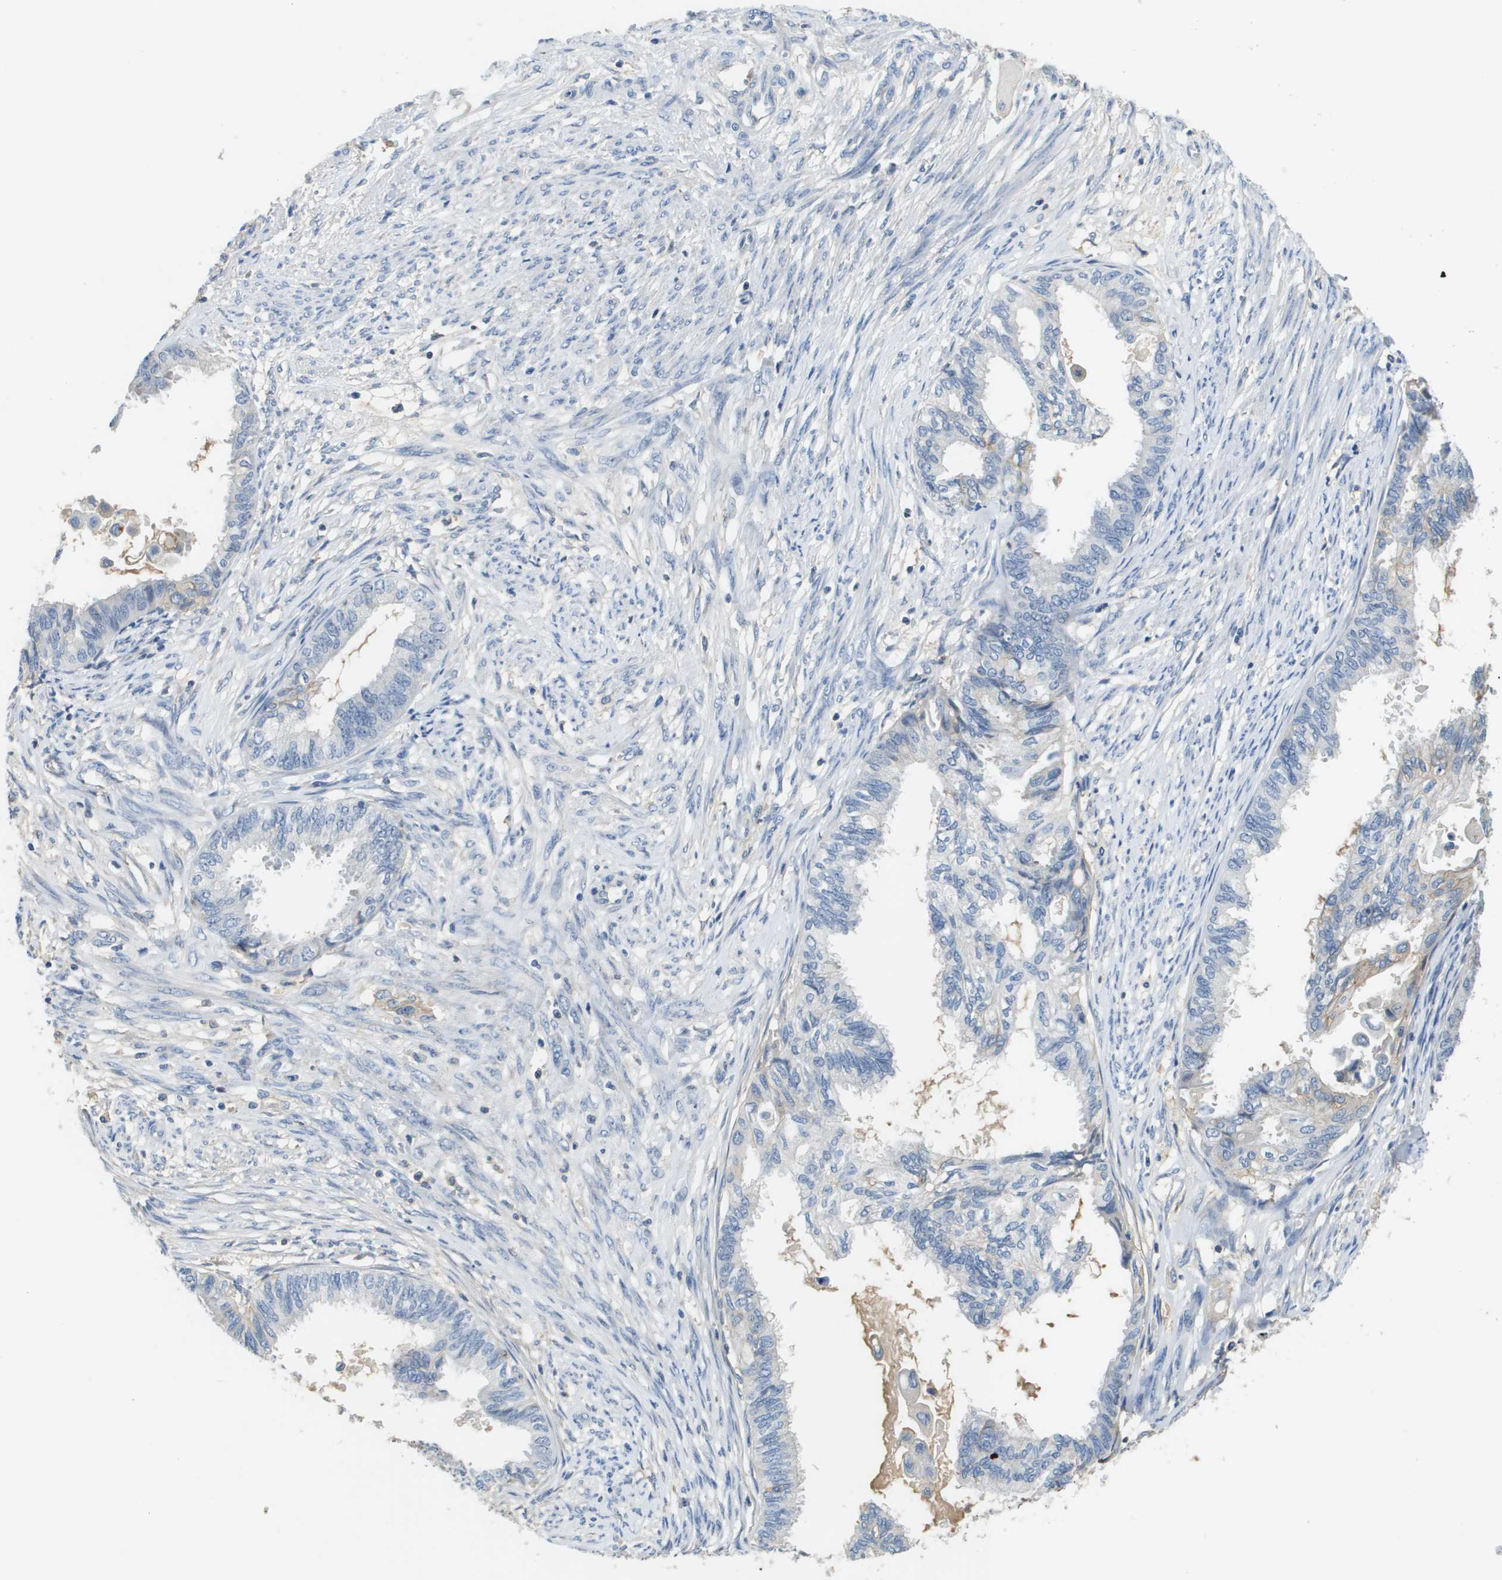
{"staining": {"intensity": "negative", "quantity": "none", "location": "none"}, "tissue": "cervical cancer", "cell_type": "Tumor cells", "image_type": "cancer", "snomed": [{"axis": "morphology", "description": "Normal tissue, NOS"}, {"axis": "morphology", "description": "Adenocarcinoma, NOS"}, {"axis": "topography", "description": "Cervix"}, {"axis": "topography", "description": "Endometrium"}], "caption": "There is no significant expression in tumor cells of cervical adenocarcinoma.", "gene": "SLC16A3", "patient": {"sex": "female", "age": 86}}